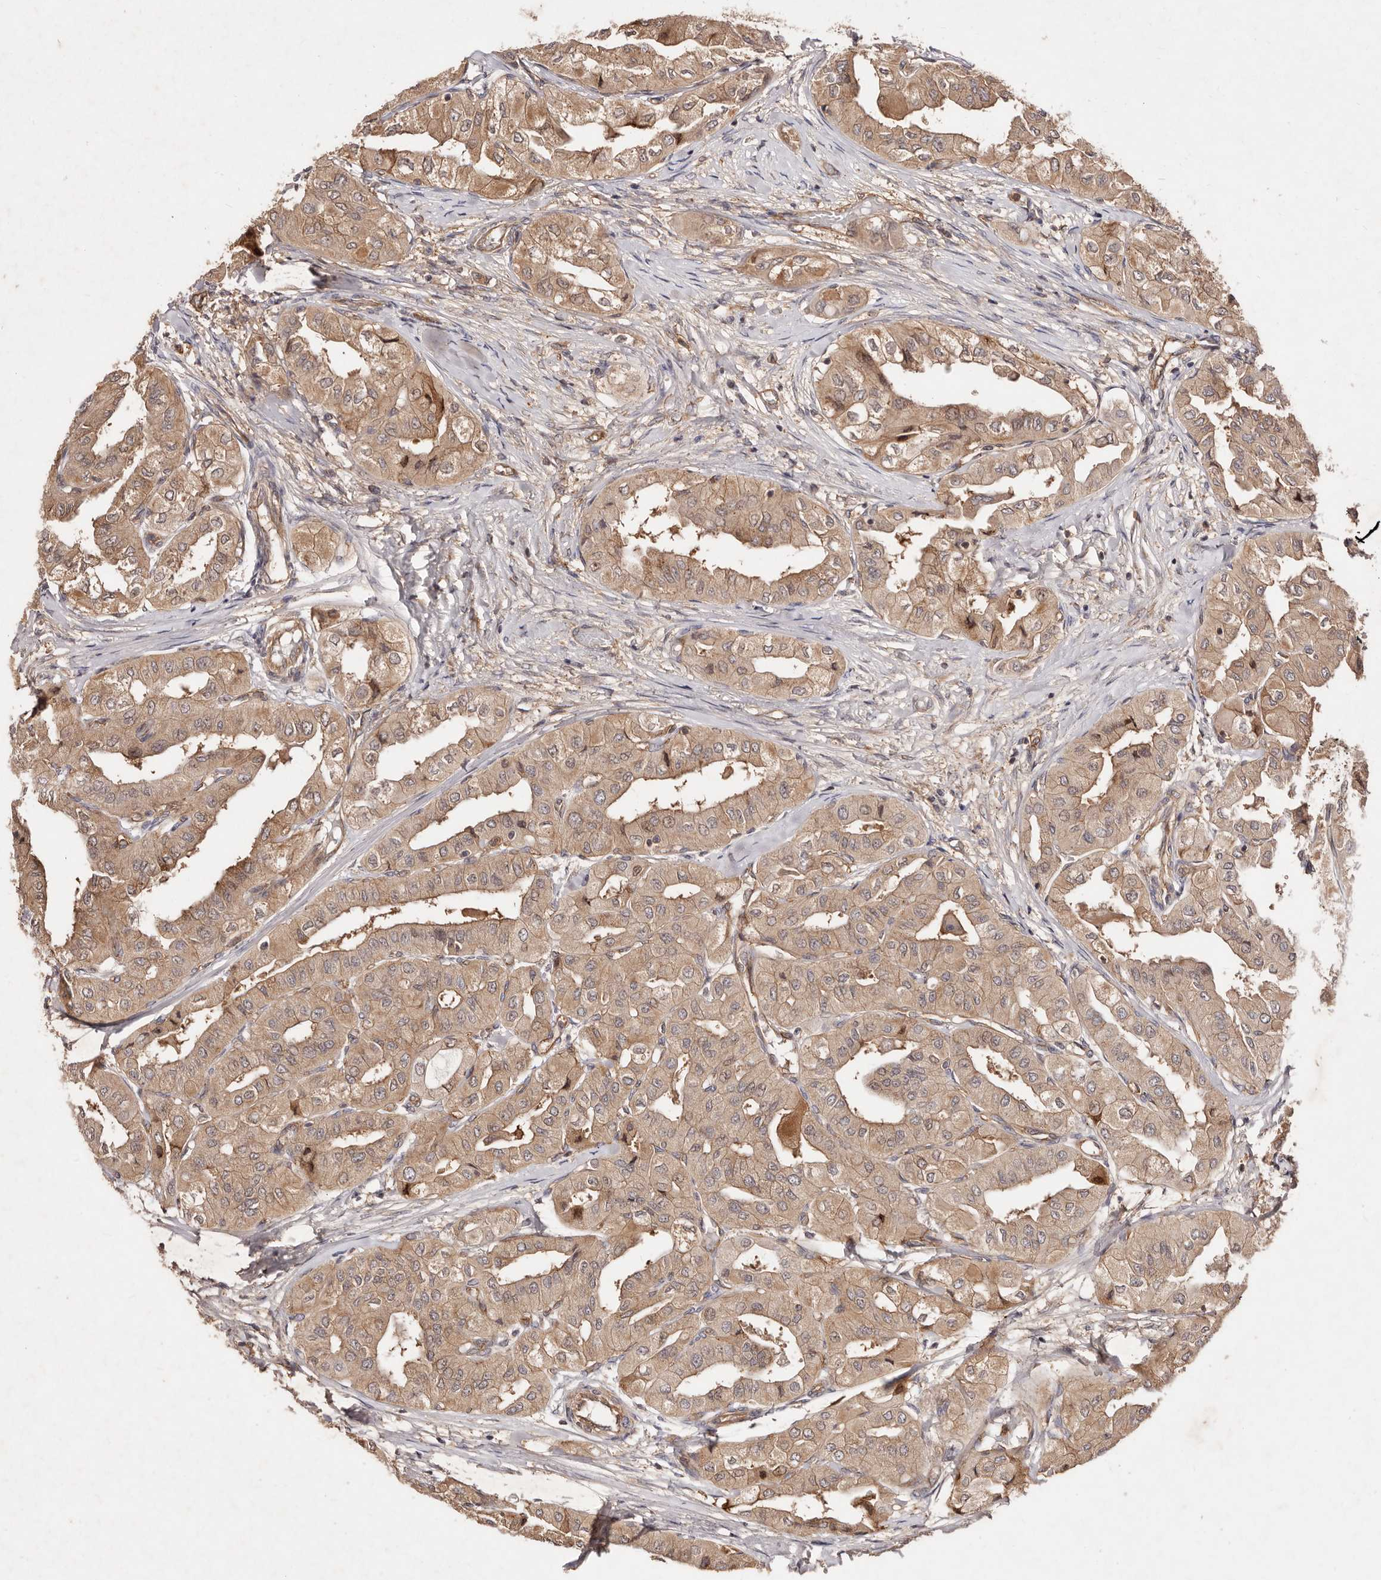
{"staining": {"intensity": "weak", "quantity": ">75%", "location": "cytoplasmic/membranous"}, "tissue": "thyroid cancer", "cell_type": "Tumor cells", "image_type": "cancer", "snomed": [{"axis": "morphology", "description": "Papillary adenocarcinoma, NOS"}, {"axis": "topography", "description": "Thyroid gland"}], "caption": "Immunohistochemistry (DAB) staining of thyroid cancer shows weak cytoplasmic/membranous protein staining in approximately >75% of tumor cells.", "gene": "CCL14", "patient": {"sex": "female", "age": 59}}